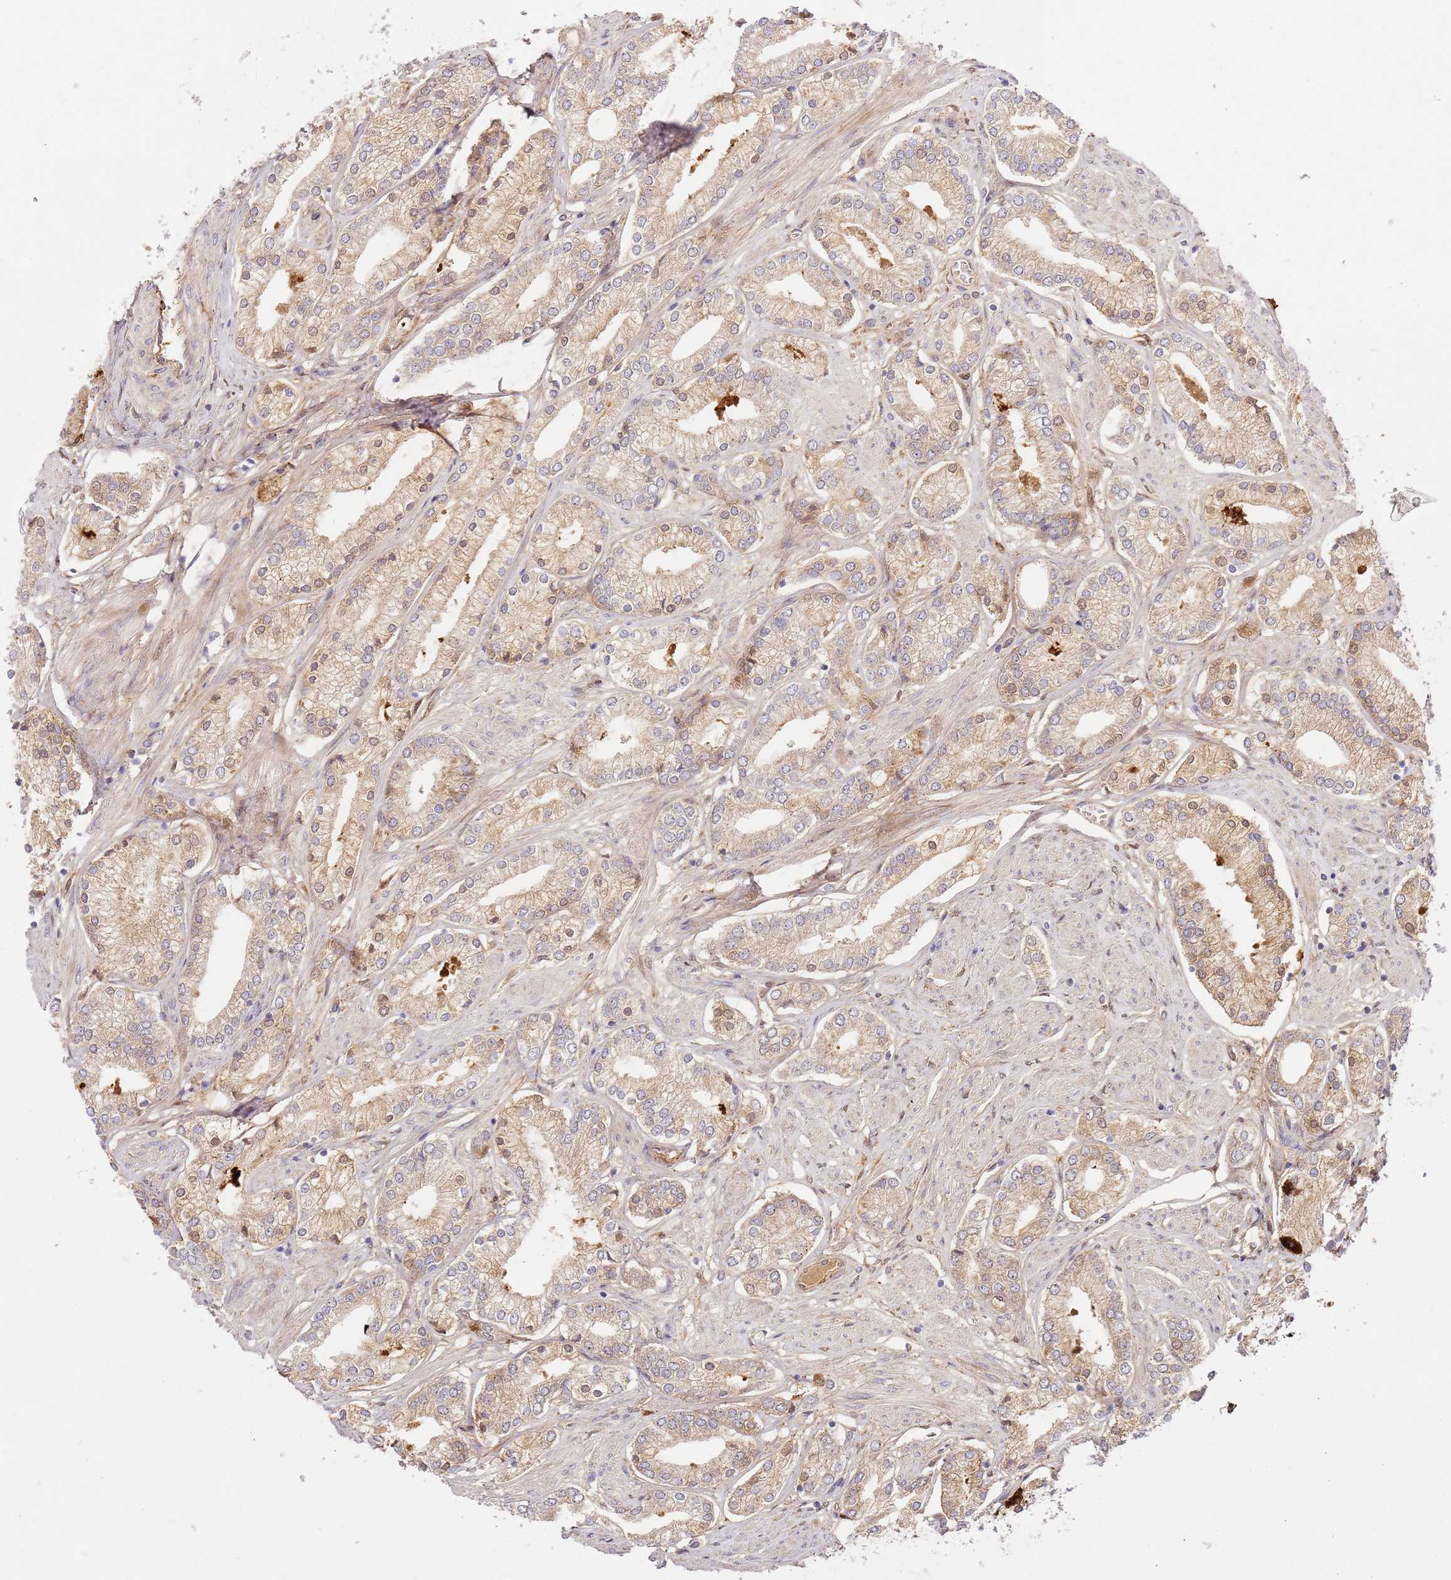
{"staining": {"intensity": "weak", "quantity": ">75%", "location": "cytoplasmic/membranous"}, "tissue": "prostate cancer", "cell_type": "Tumor cells", "image_type": "cancer", "snomed": [{"axis": "morphology", "description": "Adenocarcinoma, High grade"}, {"axis": "topography", "description": "Prostate and seminal vesicle, NOS"}], "caption": "Immunohistochemistry (IHC) micrograph of neoplastic tissue: high-grade adenocarcinoma (prostate) stained using immunohistochemistry (IHC) shows low levels of weak protein expression localized specifically in the cytoplasmic/membranous of tumor cells, appearing as a cytoplasmic/membranous brown color.", "gene": "C8G", "patient": {"sex": "male", "age": 64}}